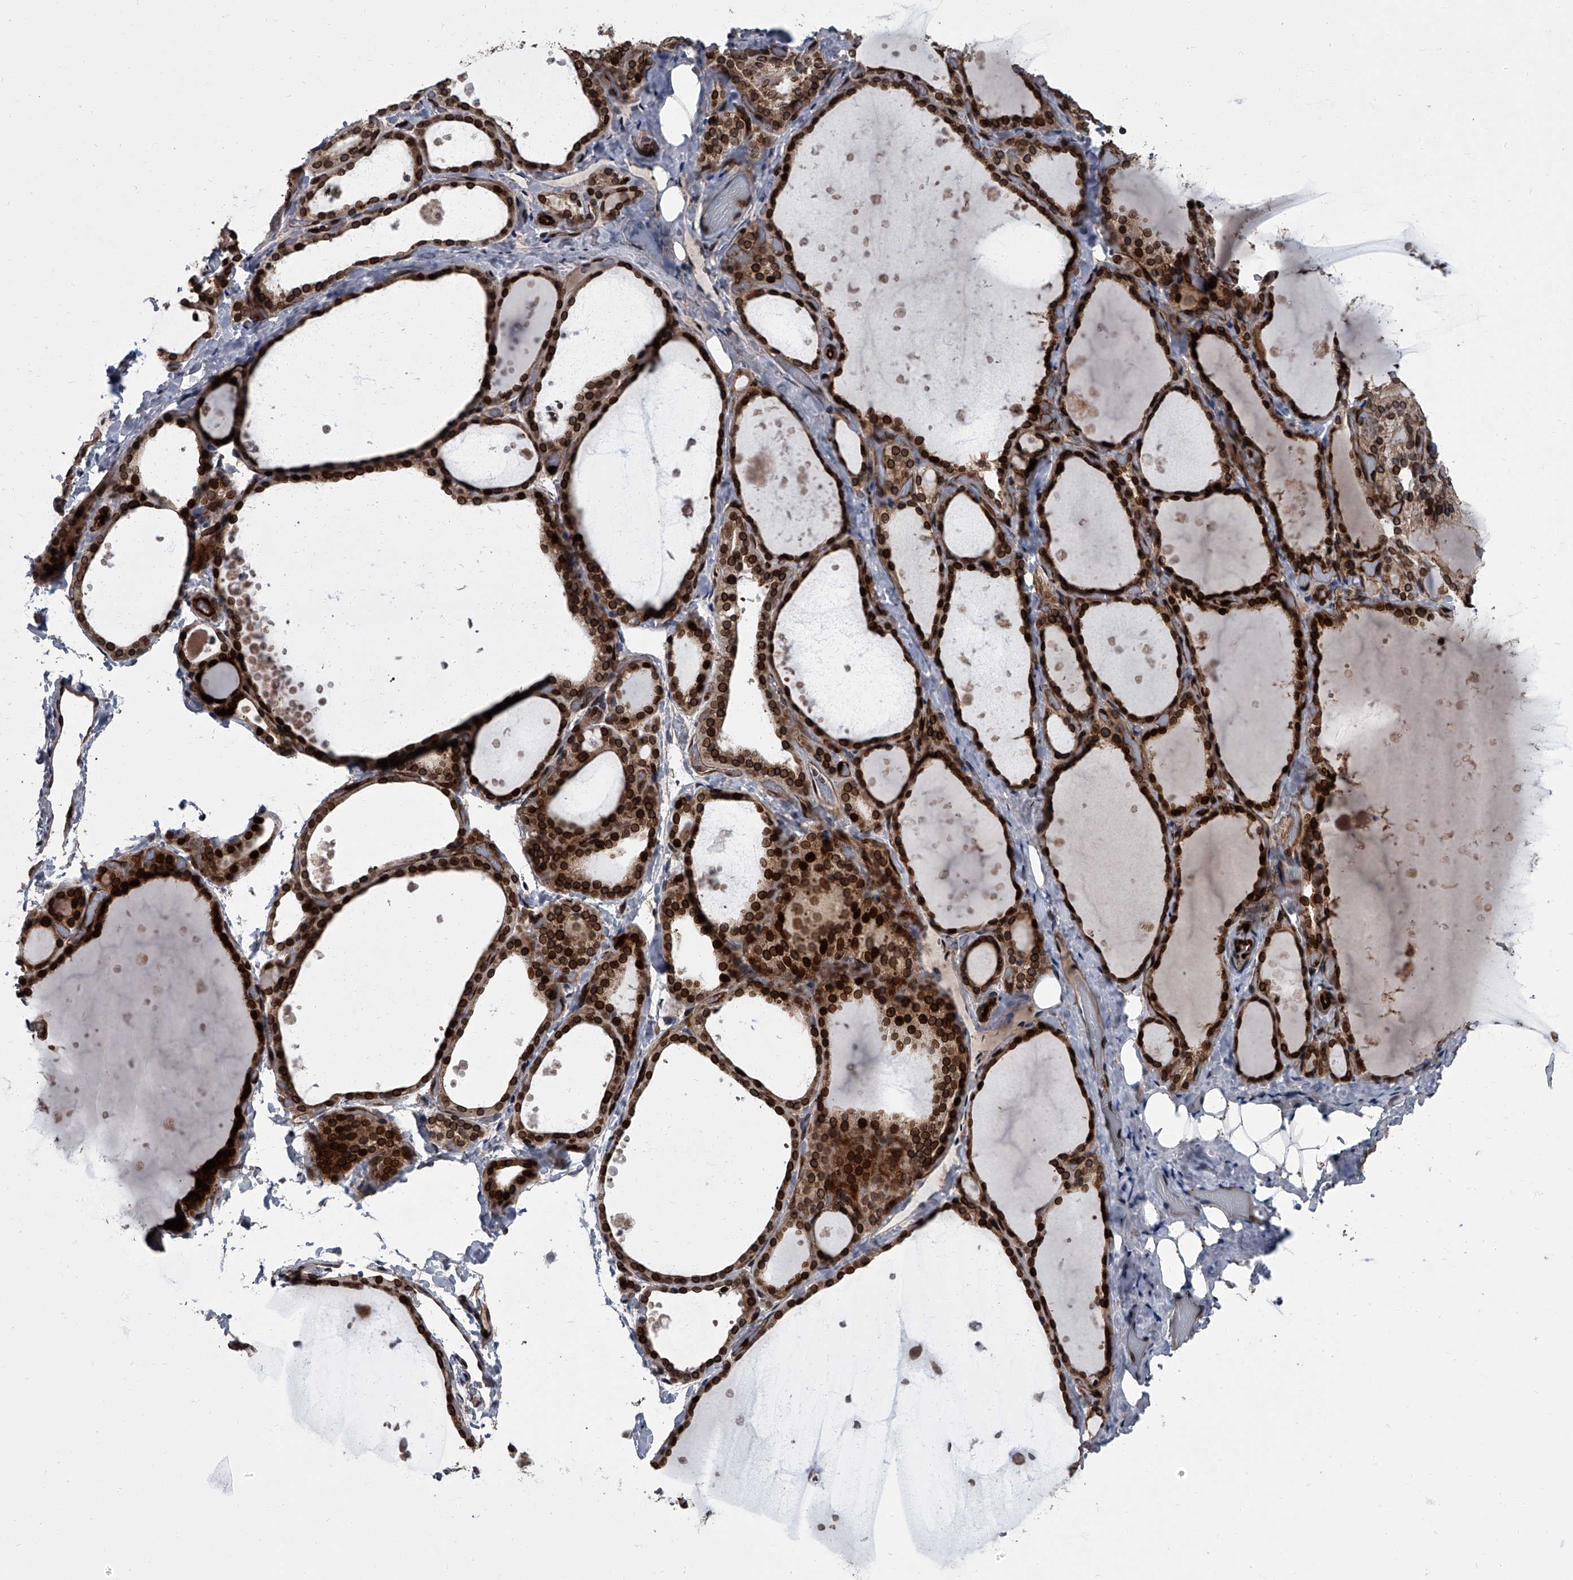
{"staining": {"intensity": "strong", "quantity": ">75%", "location": "cytoplasmic/membranous,nuclear"}, "tissue": "thyroid gland", "cell_type": "Glandular cells", "image_type": "normal", "snomed": [{"axis": "morphology", "description": "Normal tissue, NOS"}, {"axis": "topography", "description": "Thyroid gland"}], "caption": "Immunohistochemistry (IHC) micrograph of normal human thyroid gland stained for a protein (brown), which reveals high levels of strong cytoplasmic/membranous,nuclear staining in about >75% of glandular cells.", "gene": "LRRC8C", "patient": {"sex": "female", "age": 44}}